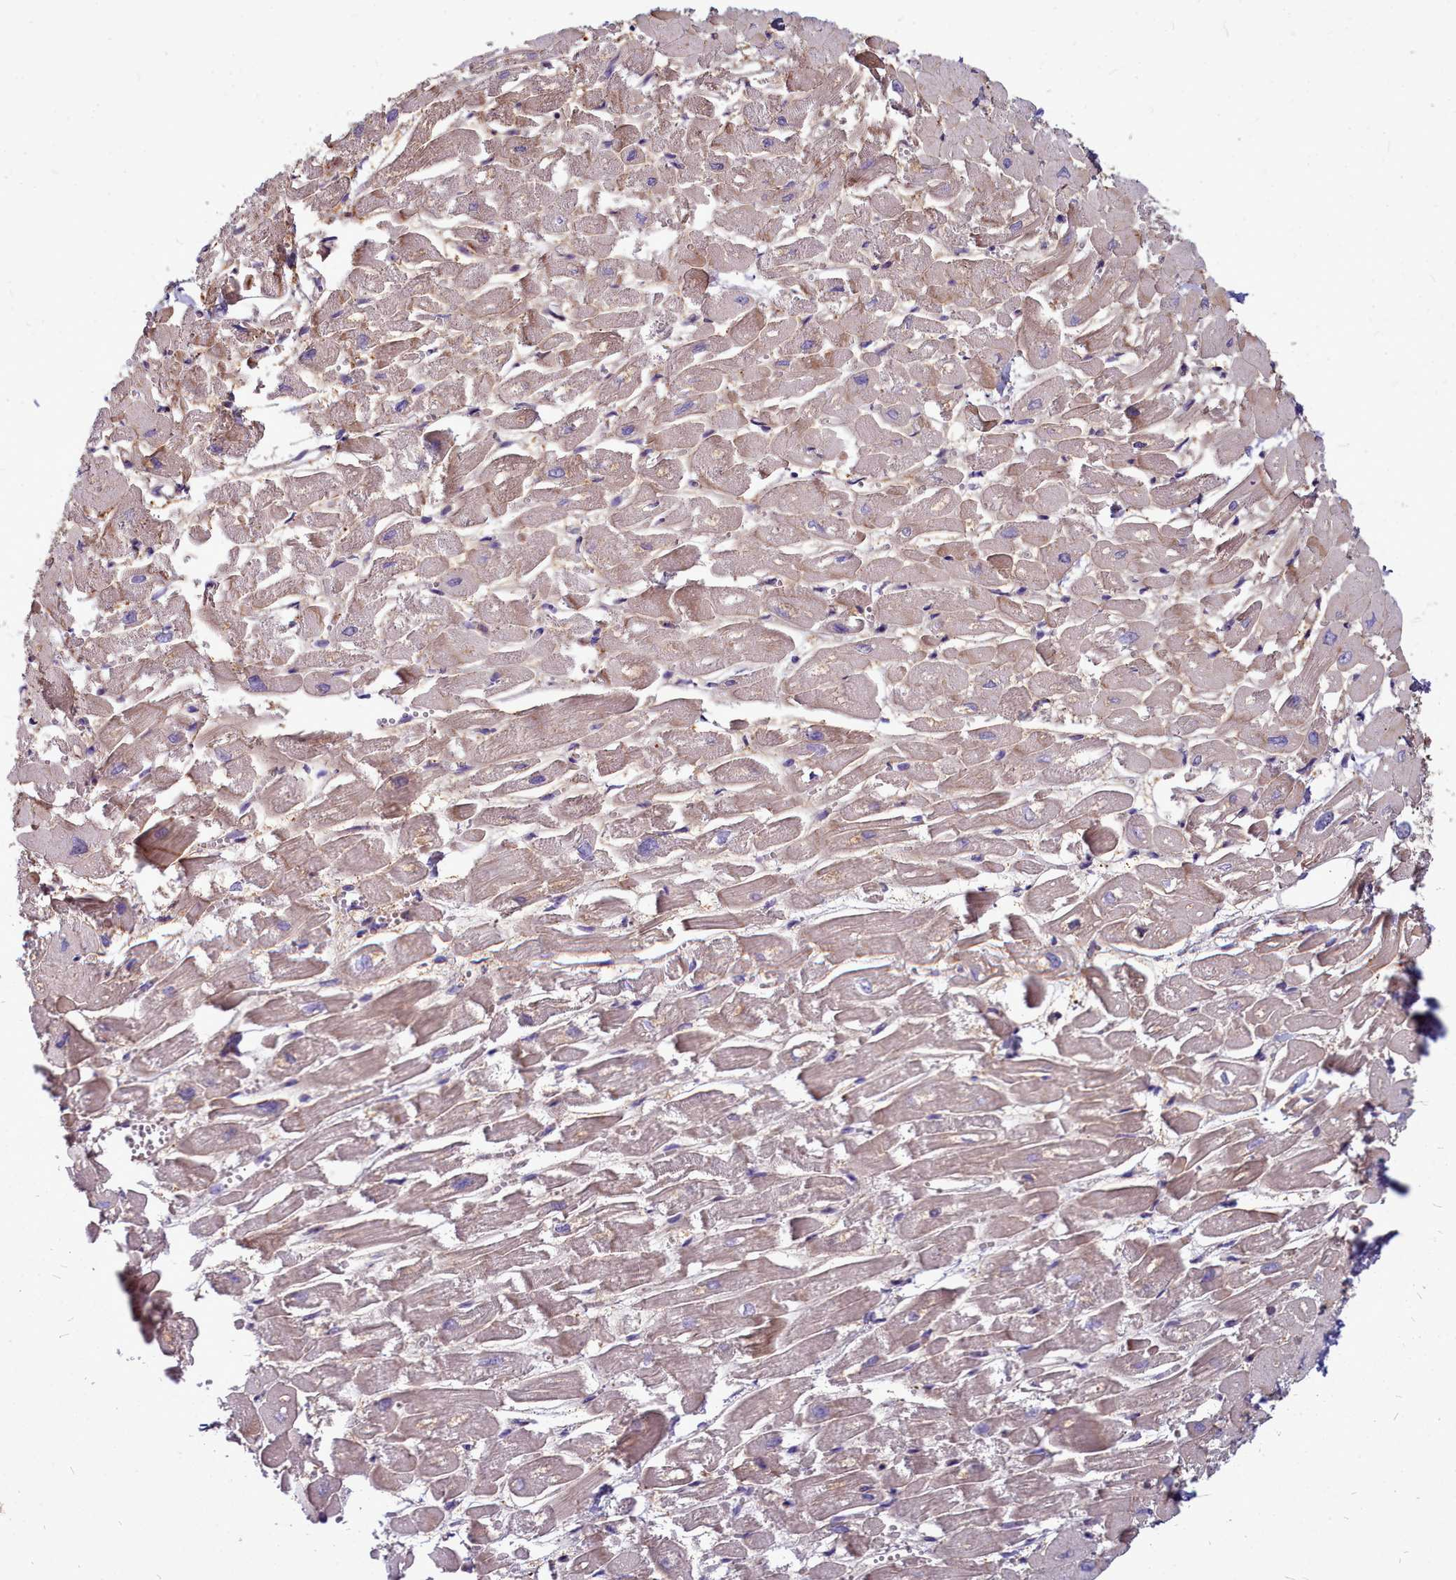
{"staining": {"intensity": "moderate", "quantity": ">75%", "location": "cytoplasmic/membranous"}, "tissue": "heart muscle", "cell_type": "Cardiomyocytes", "image_type": "normal", "snomed": [{"axis": "morphology", "description": "Normal tissue, NOS"}, {"axis": "topography", "description": "Heart"}], "caption": "Immunohistochemistry (IHC) histopathology image of normal heart muscle: heart muscle stained using immunohistochemistry (IHC) exhibits medium levels of moderate protein expression localized specifically in the cytoplasmic/membranous of cardiomyocytes, appearing as a cytoplasmic/membranous brown color.", "gene": "TTC5", "patient": {"sex": "male", "age": 54}}